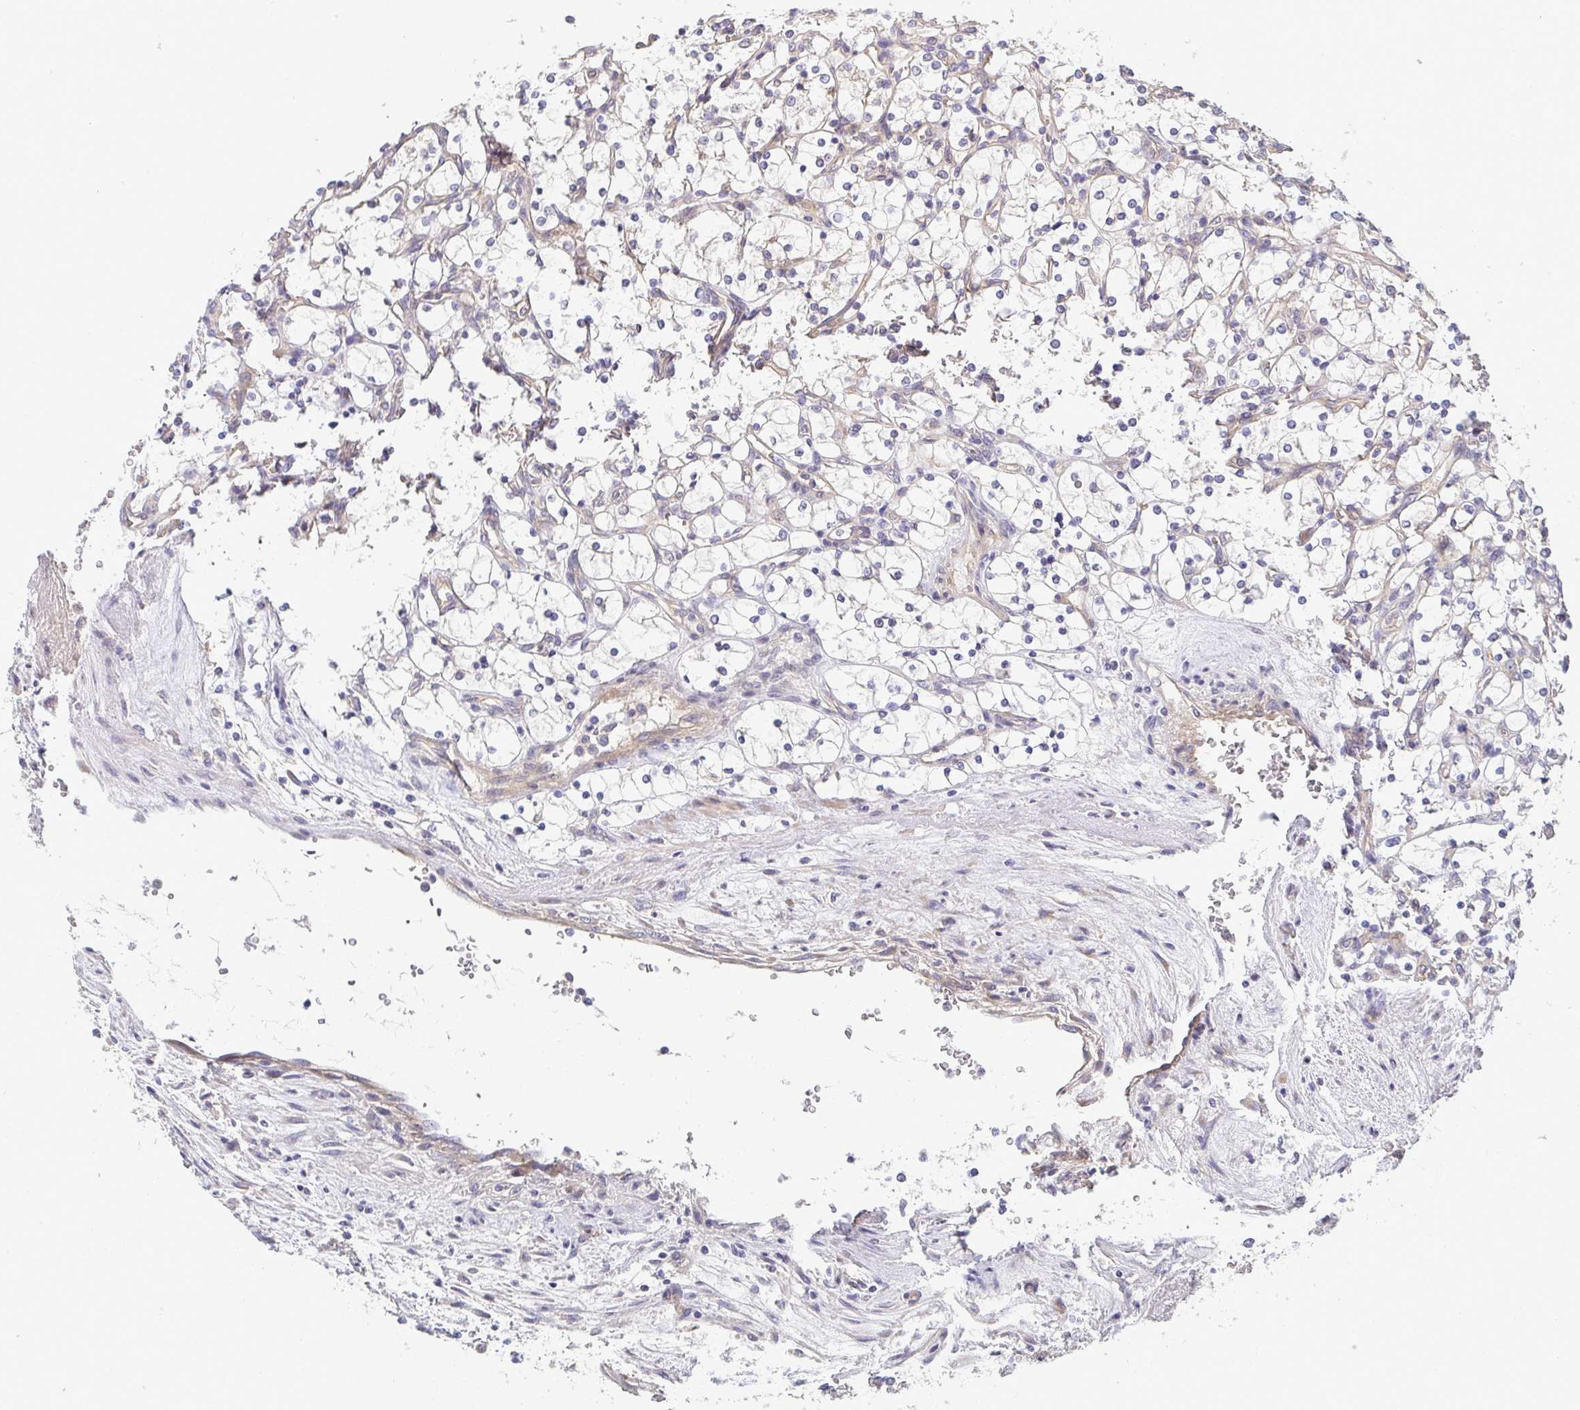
{"staining": {"intensity": "negative", "quantity": "none", "location": "none"}, "tissue": "renal cancer", "cell_type": "Tumor cells", "image_type": "cancer", "snomed": [{"axis": "morphology", "description": "Adenocarcinoma, NOS"}, {"axis": "topography", "description": "Kidney"}], "caption": "A high-resolution micrograph shows IHC staining of renal cancer (adenocarcinoma), which exhibits no significant staining in tumor cells.", "gene": "LMF2", "patient": {"sex": "female", "age": 69}}